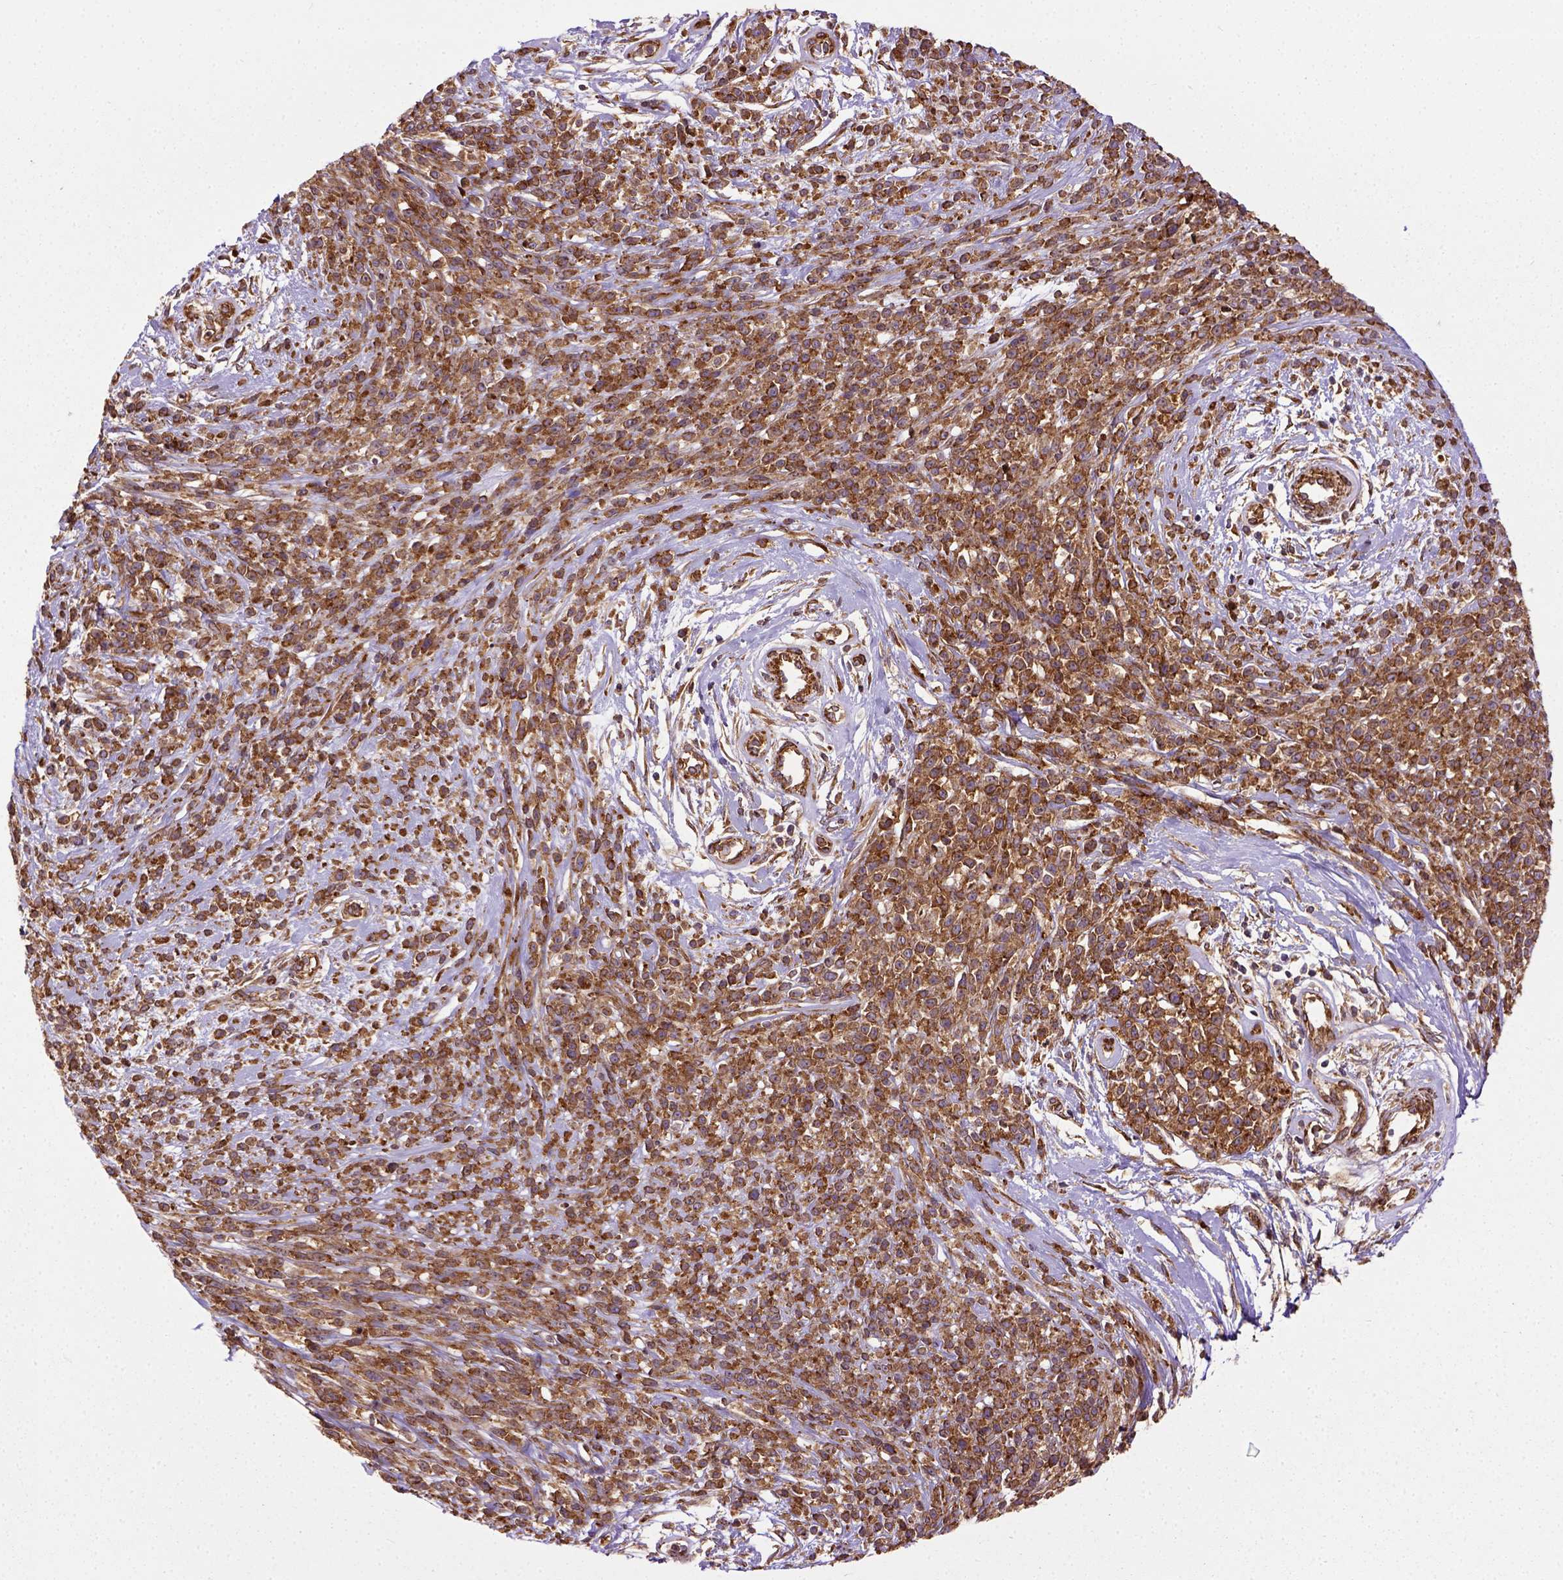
{"staining": {"intensity": "strong", "quantity": ">75%", "location": "cytoplasmic/membranous"}, "tissue": "melanoma", "cell_type": "Tumor cells", "image_type": "cancer", "snomed": [{"axis": "morphology", "description": "Malignant melanoma, NOS"}, {"axis": "topography", "description": "Skin"}, {"axis": "topography", "description": "Skin of trunk"}], "caption": "Melanoma stained with a brown dye exhibits strong cytoplasmic/membranous positive positivity in approximately >75% of tumor cells.", "gene": "CAPRIN1", "patient": {"sex": "male", "age": 74}}